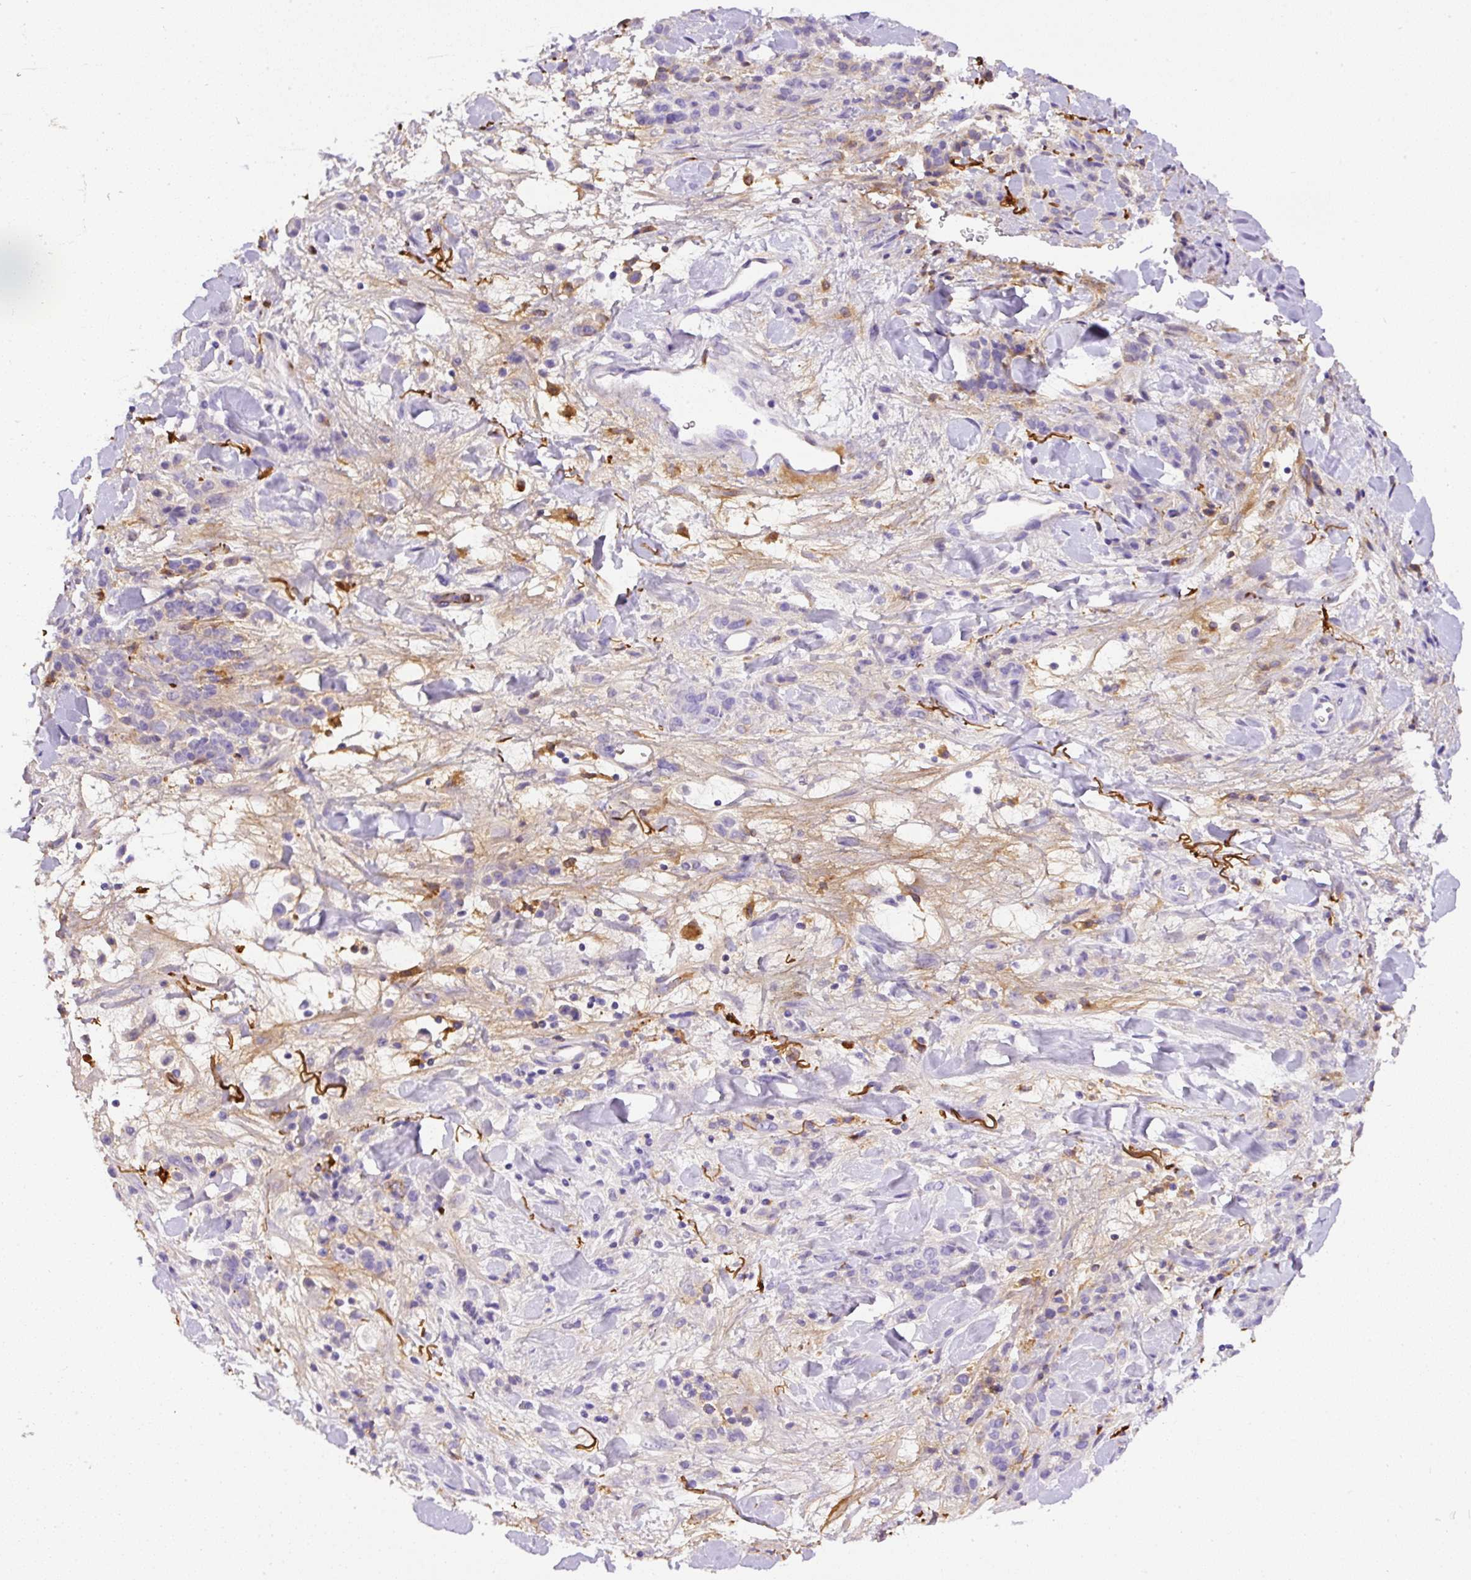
{"staining": {"intensity": "negative", "quantity": "none", "location": "none"}, "tissue": "stomach cancer", "cell_type": "Tumor cells", "image_type": "cancer", "snomed": [{"axis": "morphology", "description": "Normal tissue, NOS"}, {"axis": "morphology", "description": "Adenocarcinoma, NOS"}, {"axis": "topography", "description": "Stomach"}], "caption": "Tumor cells show no significant expression in stomach cancer. (Immunohistochemistry, brightfield microscopy, high magnification).", "gene": "APCS", "patient": {"sex": "male", "age": 82}}